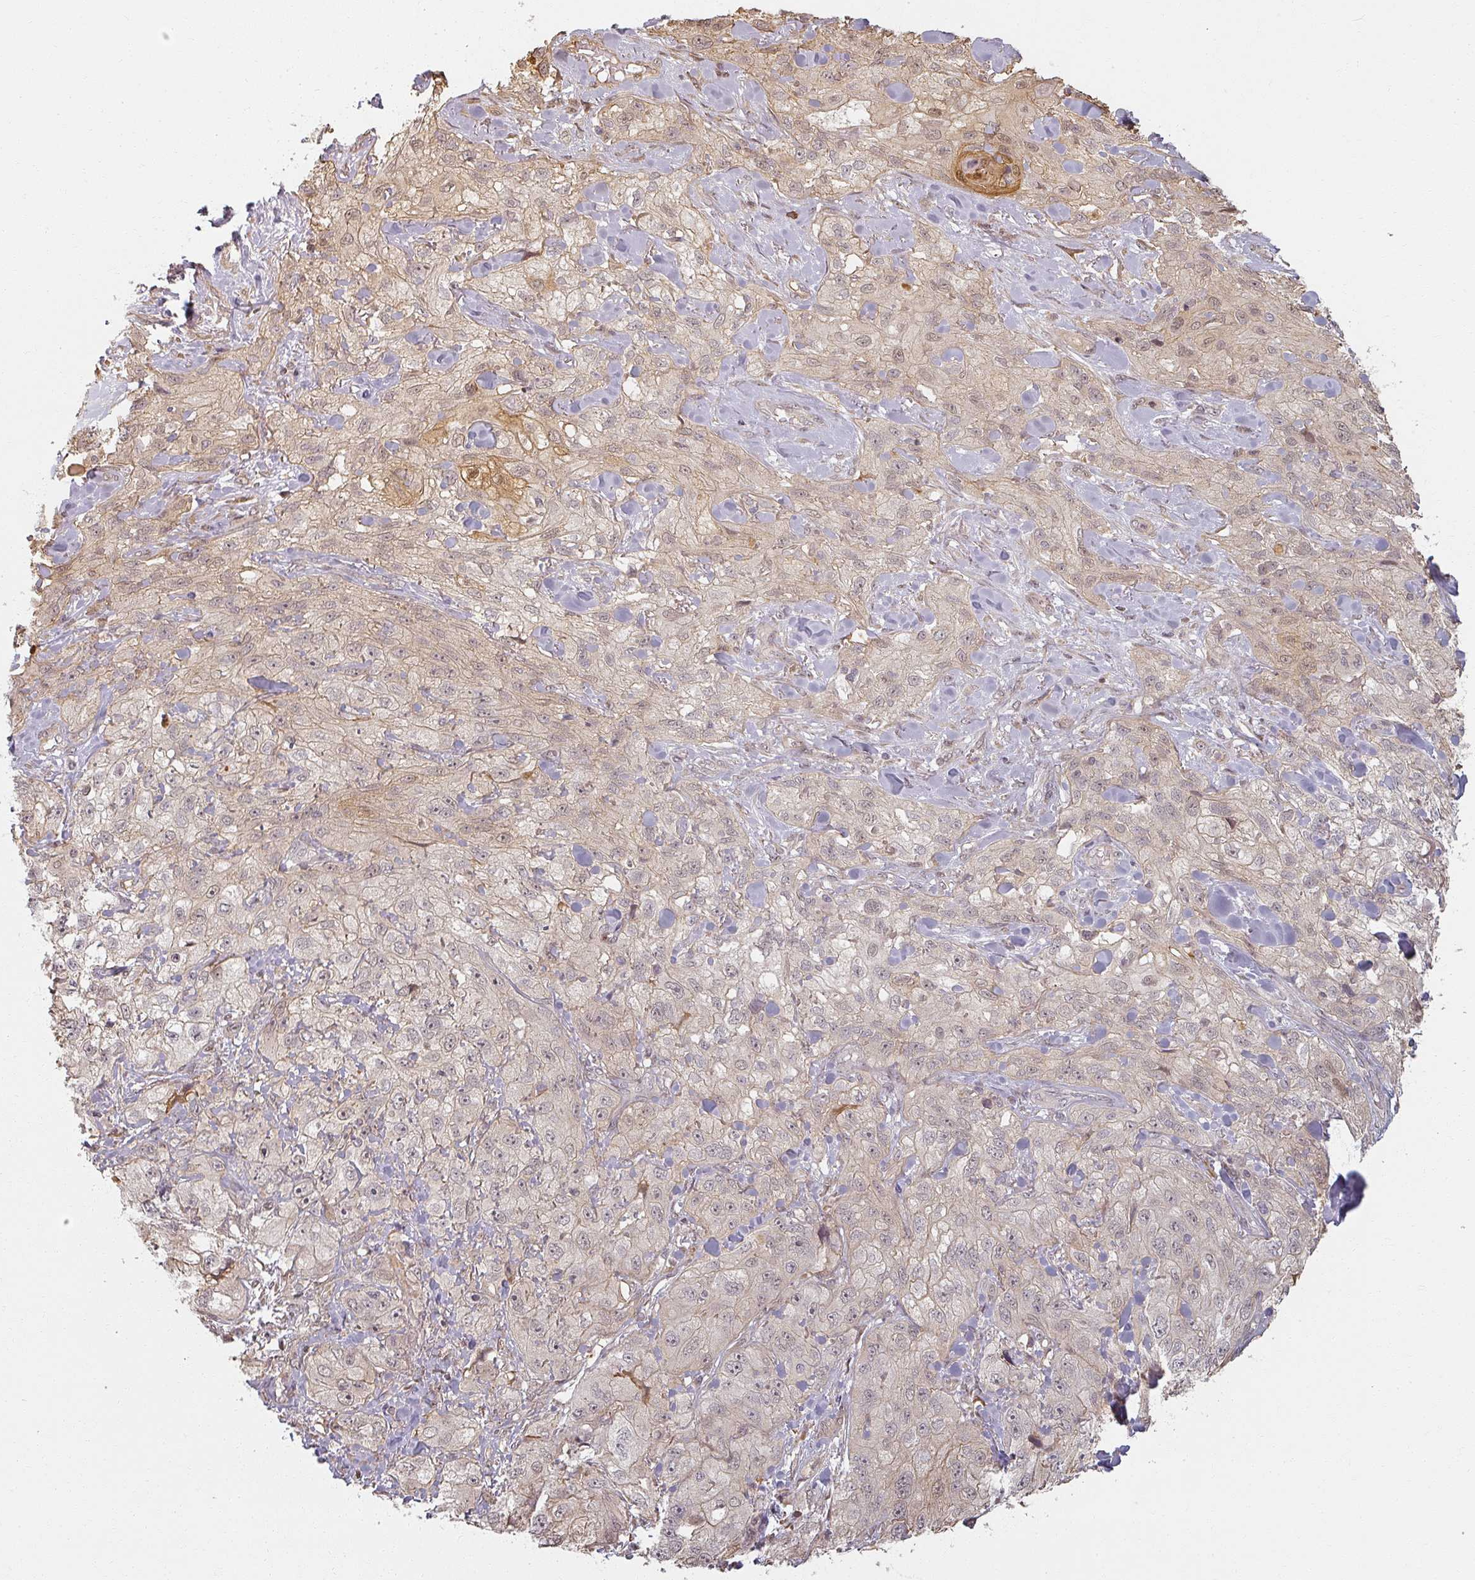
{"staining": {"intensity": "moderate", "quantity": "25%-75%", "location": "cytoplasmic/membranous,nuclear"}, "tissue": "skin cancer", "cell_type": "Tumor cells", "image_type": "cancer", "snomed": [{"axis": "morphology", "description": "Squamous cell carcinoma, NOS"}, {"axis": "topography", "description": "Skin"}, {"axis": "topography", "description": "Vulva"}], "caption": "Protein expression analysis of human skin cancer reveals moderate cytoplasmic/membranous and nuclear staining in approximately 25%-75% of tumor cells.", "gene": "MED19", "patient": {"sex": "female", "age": 86}}